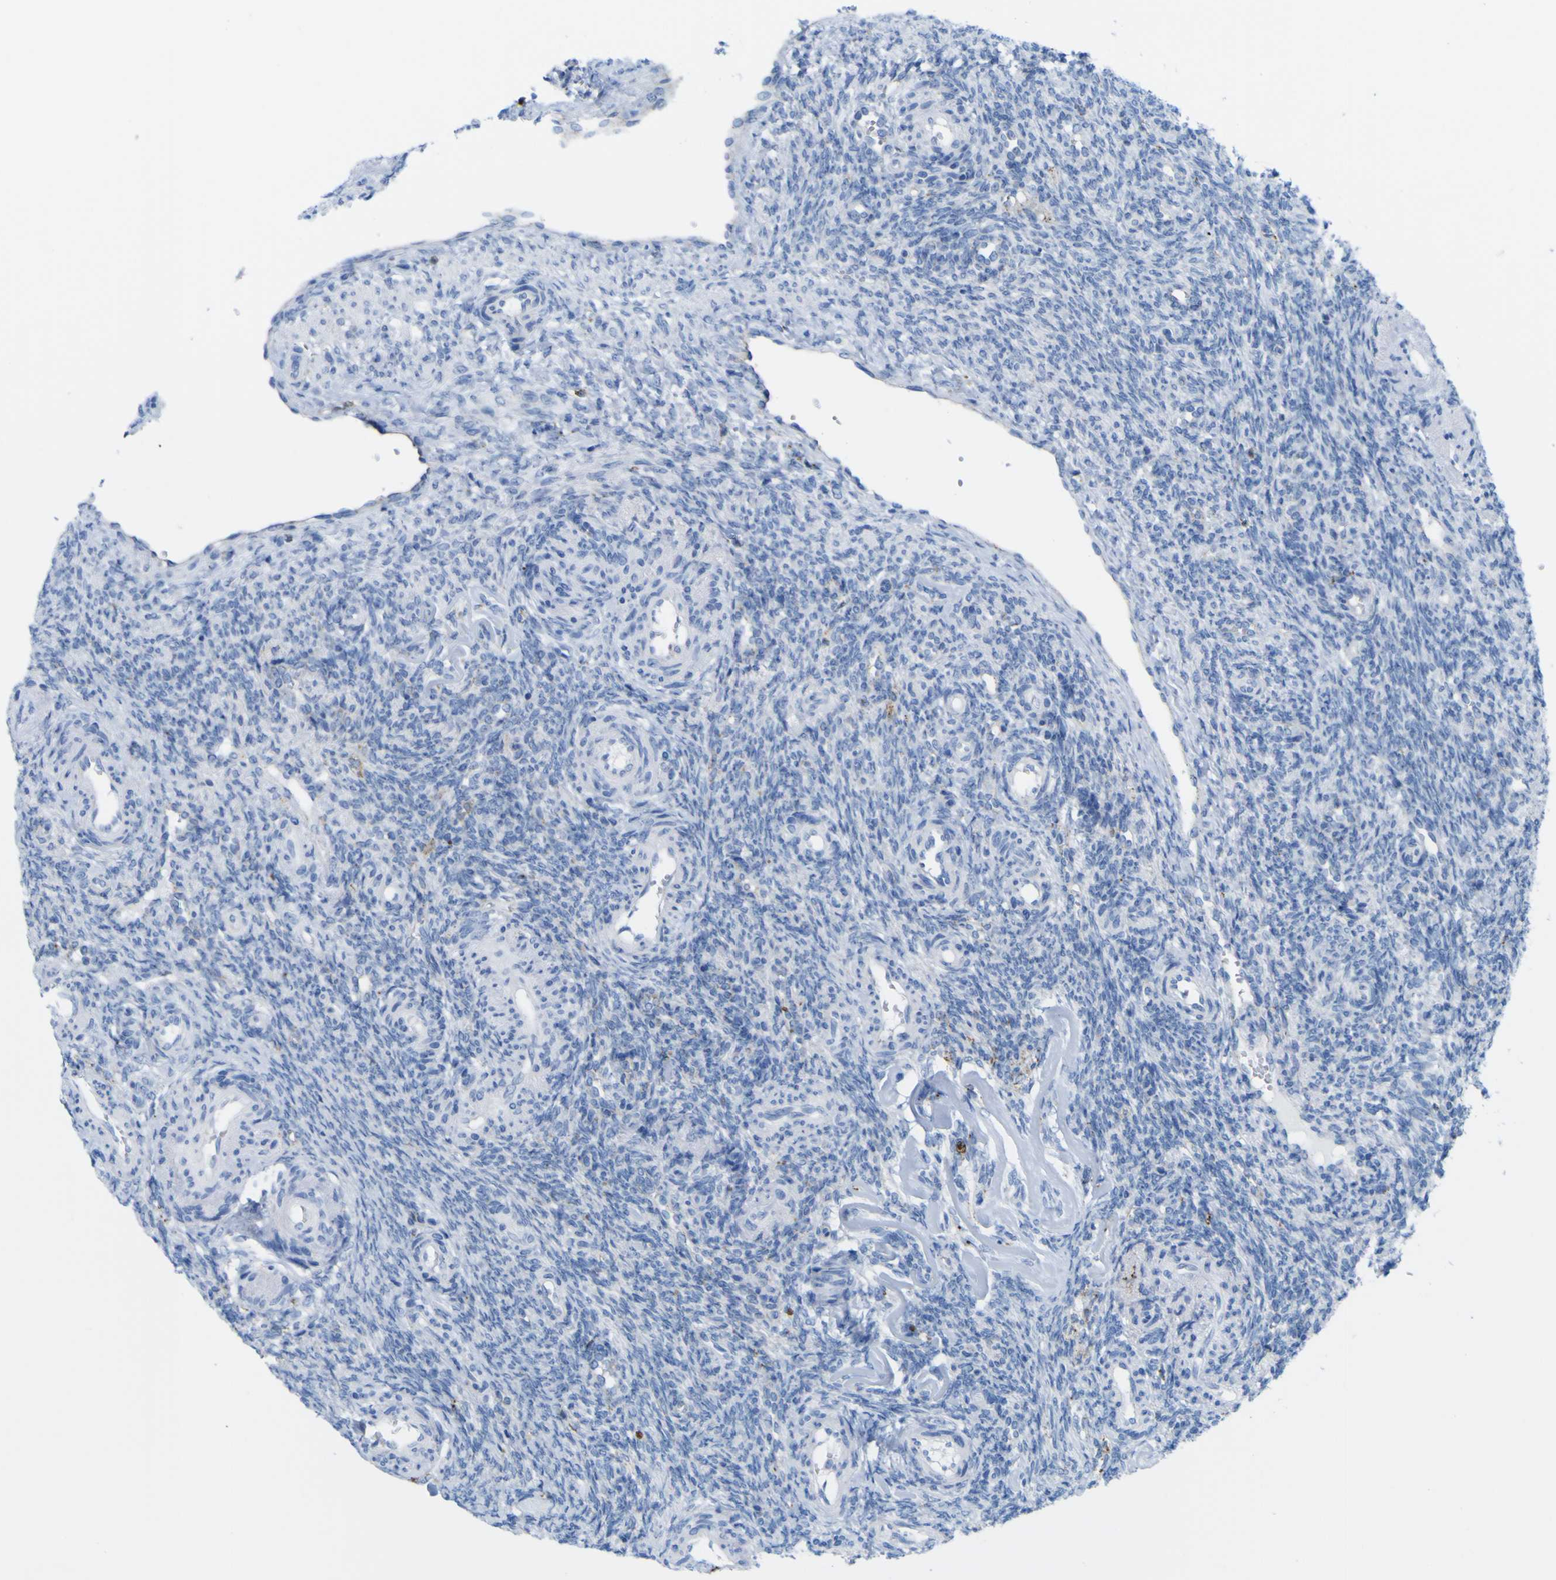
{"staining": {"intensity": "strong", "quantity": "<25%", "location": "cytoplasmic/membranous"}, "tissue": "ovary", "cell_type": "Ovarian stroma cells", "image_type": "normal", "snomed": [{"axis": "morphology", "description": "Normal tissue, NOS"}, {"axis": "topography", "description": "Ovary"}], "caption": "Strong cytoplasmic/membranous protein staining is identified in approximately <25% of ovarian stroma cells in ovary.", "gene": "PLD3", "patient": {"sex": "female", "age": 41}}